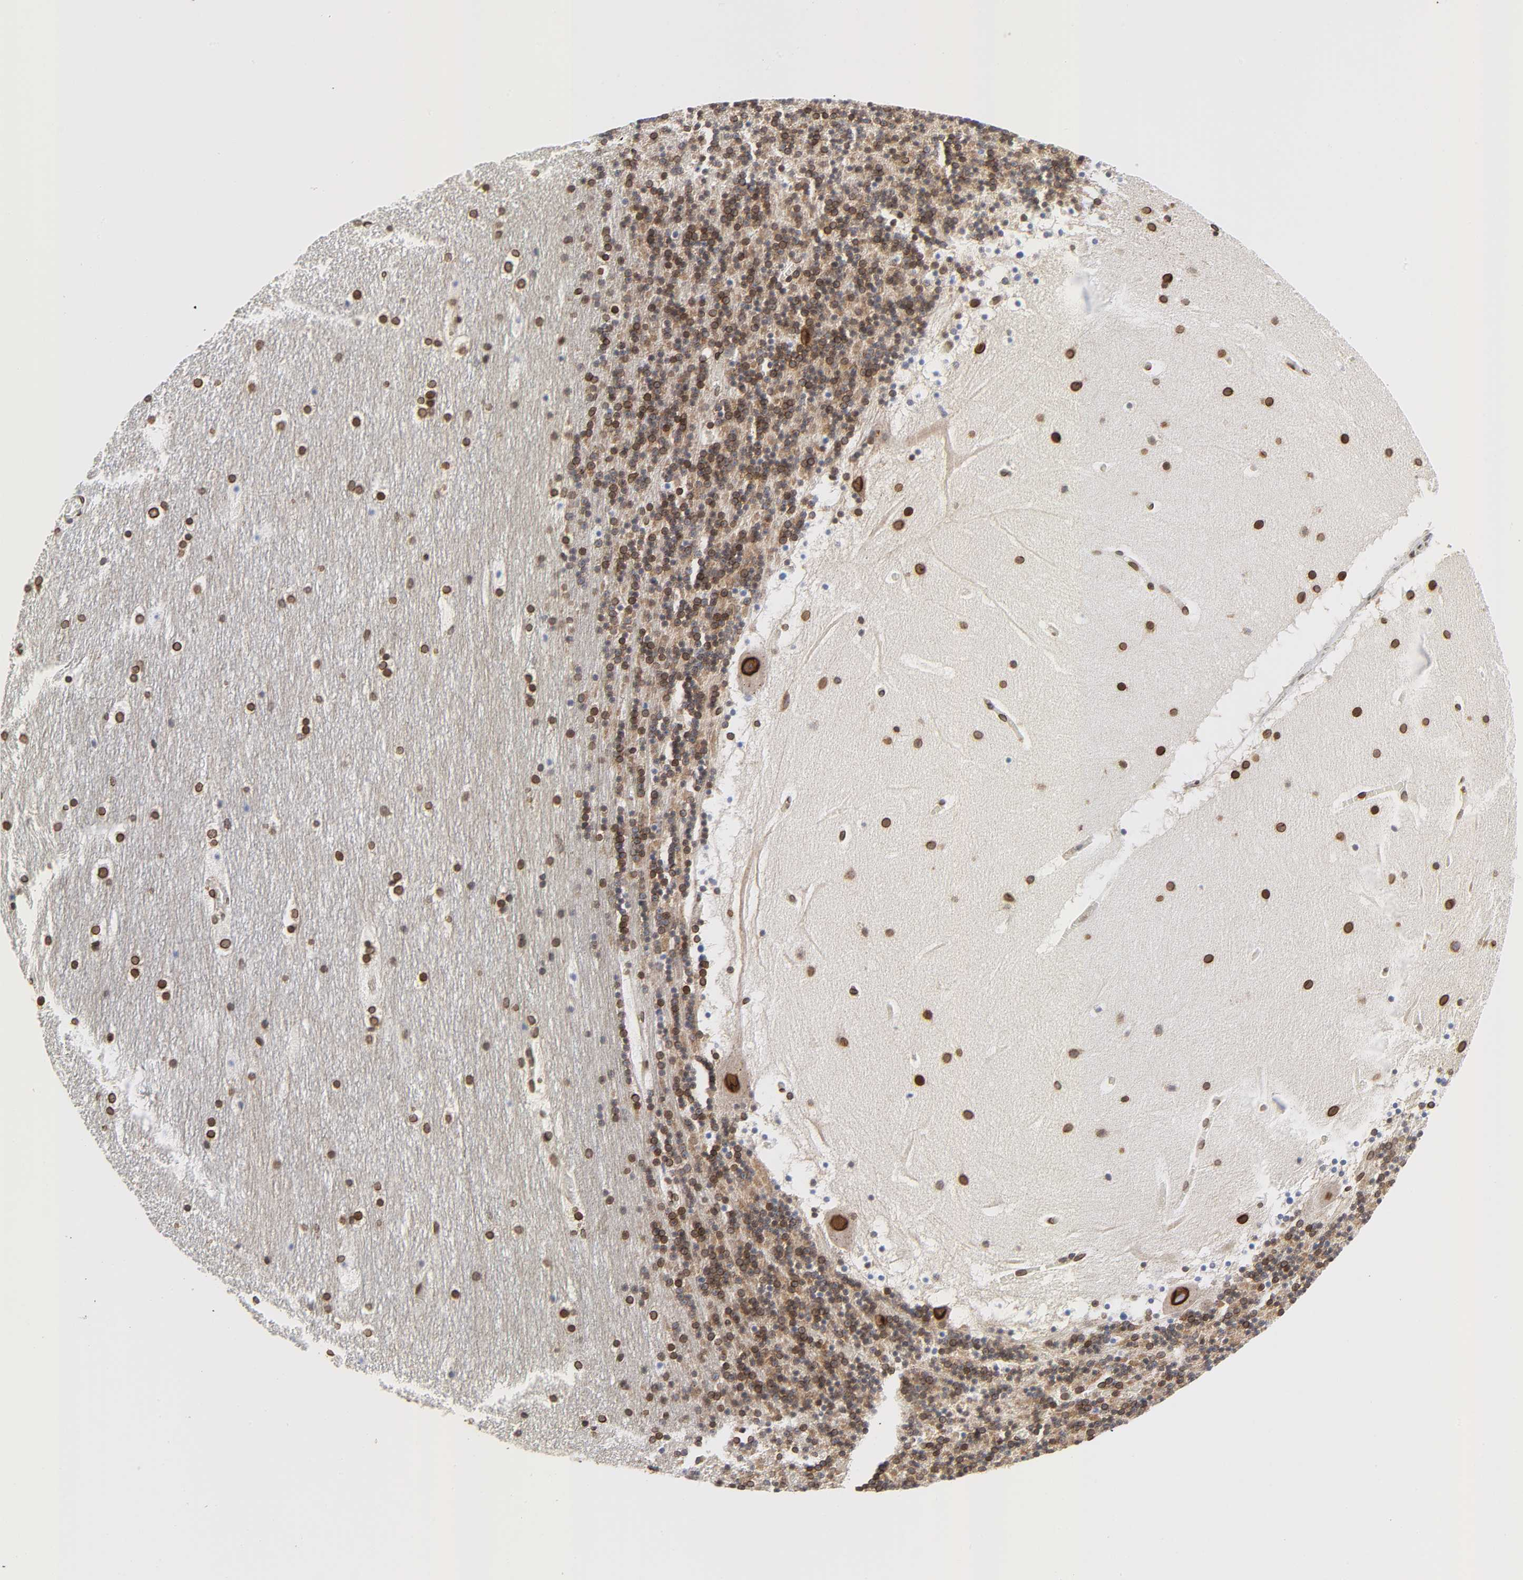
{"staining": {"intensity": "strong", "quantity": ">75%", "location": "cytoplasmic/membranous,nuclear"}, "tissue": "cerebellum", "cell_type": "Cells in granular layer", "image_type": "normal", "snomed": [{"axis": "morphology", "description": "Normal tissue, NOS"}, {"axis": "topography", "description": "Cerebellum"}], "caption": "Unremarkable cerebellum exhibits strong cytoplasmic/membranous,nuclear expression in approximately >75% of cells in granular layer The protein is shown in brown color, while the nuclei are stained blue..", "gene": "RANGAP1", "patient": {"sex": "male", "age": 45}}